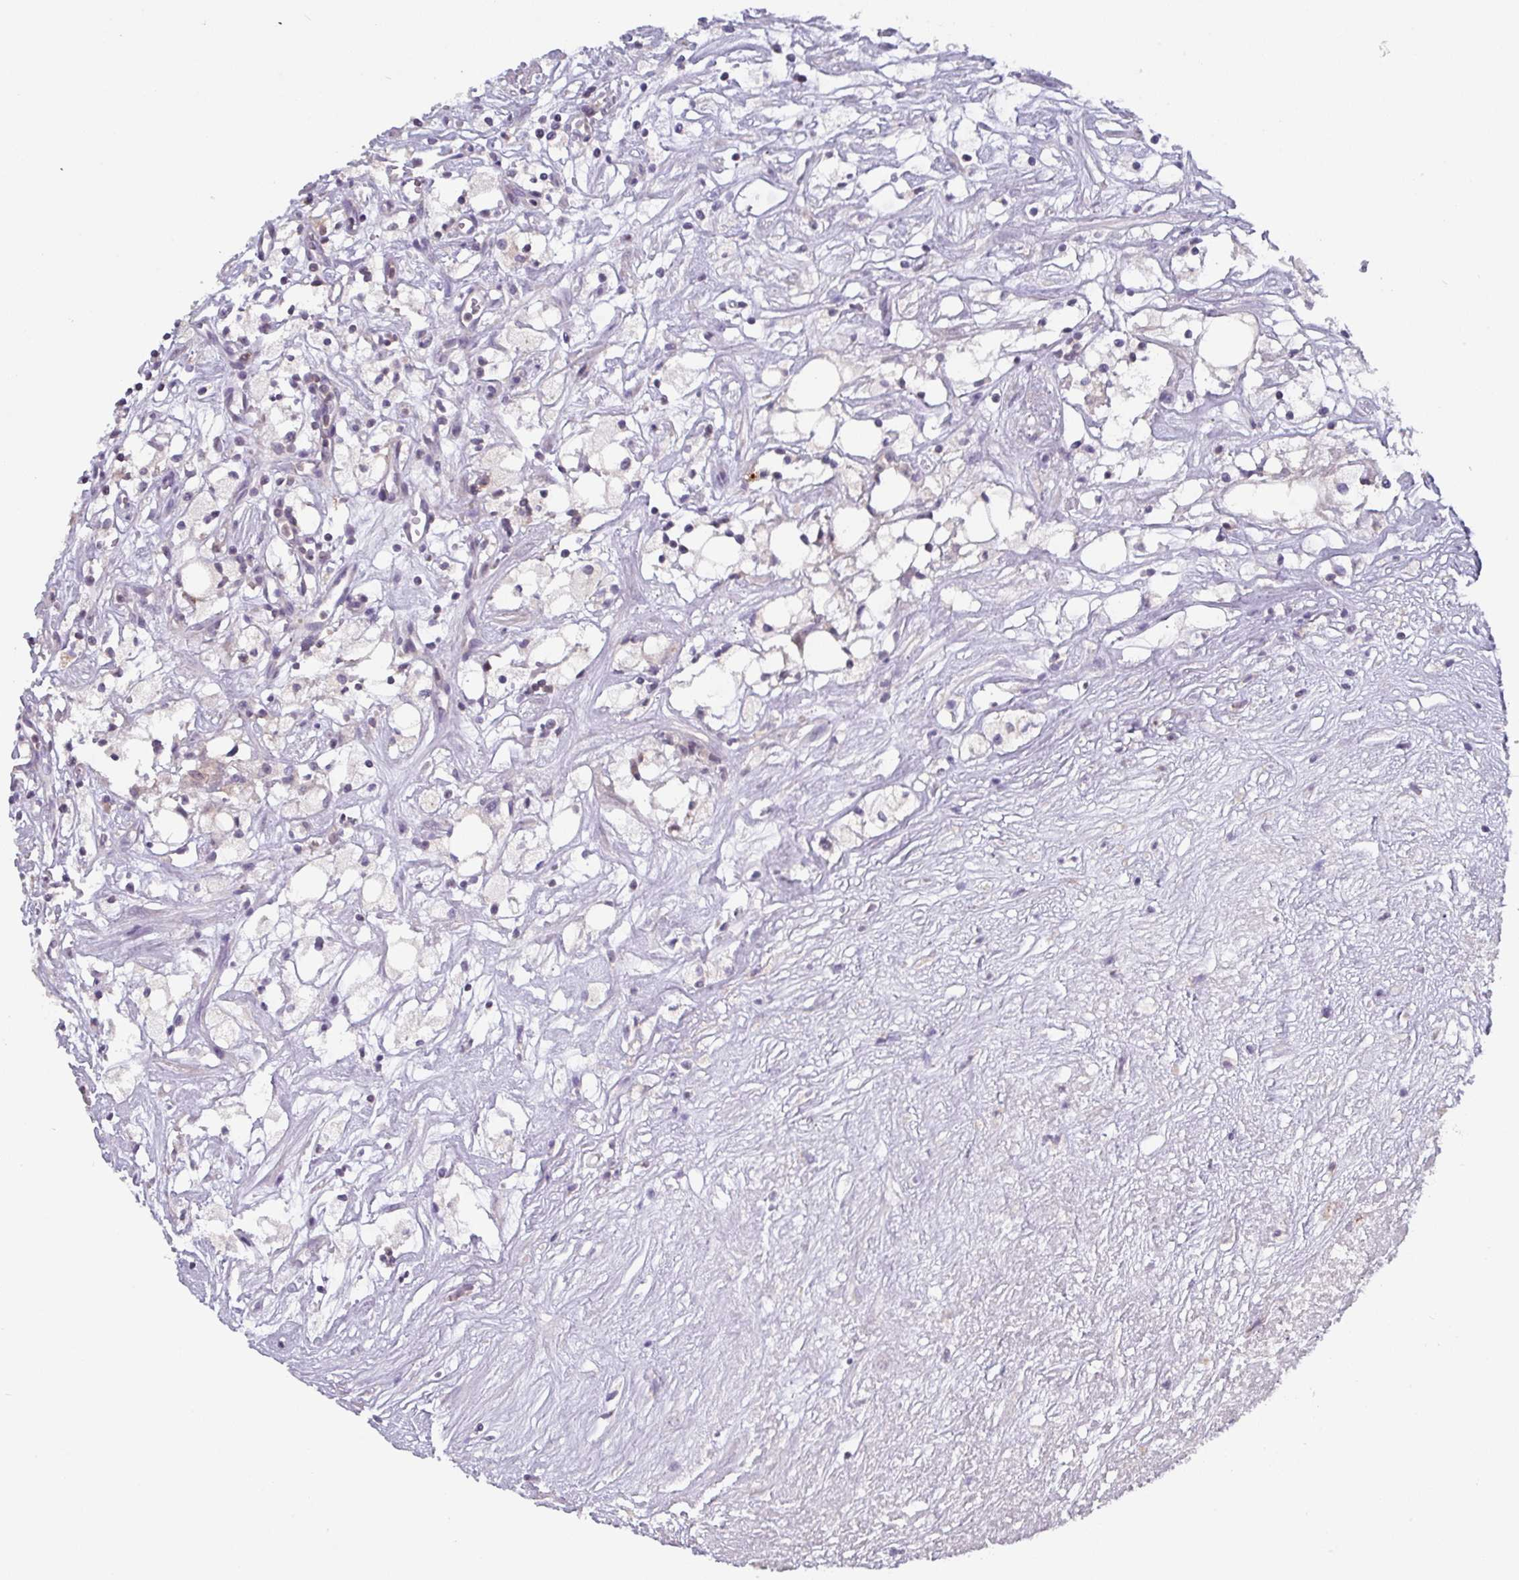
{"staining": {"intensity": "negative", "quantity": "none", "location": "none"}, "tissue": "renal cancer", "cell_type": "Tumor cells", "image_type": "cancer", "snomed": [{"axis": "morphology", "description": "Adenocarcinoma, NOS"}, {"axis": "topography", "description": "Kidney"}], "caption": "Histopathology image shows no protein staining in tumor cells of renal cancer tissue.", "gene": "DCAF12L2", "patient": {"sex": "male", "age": 59}}